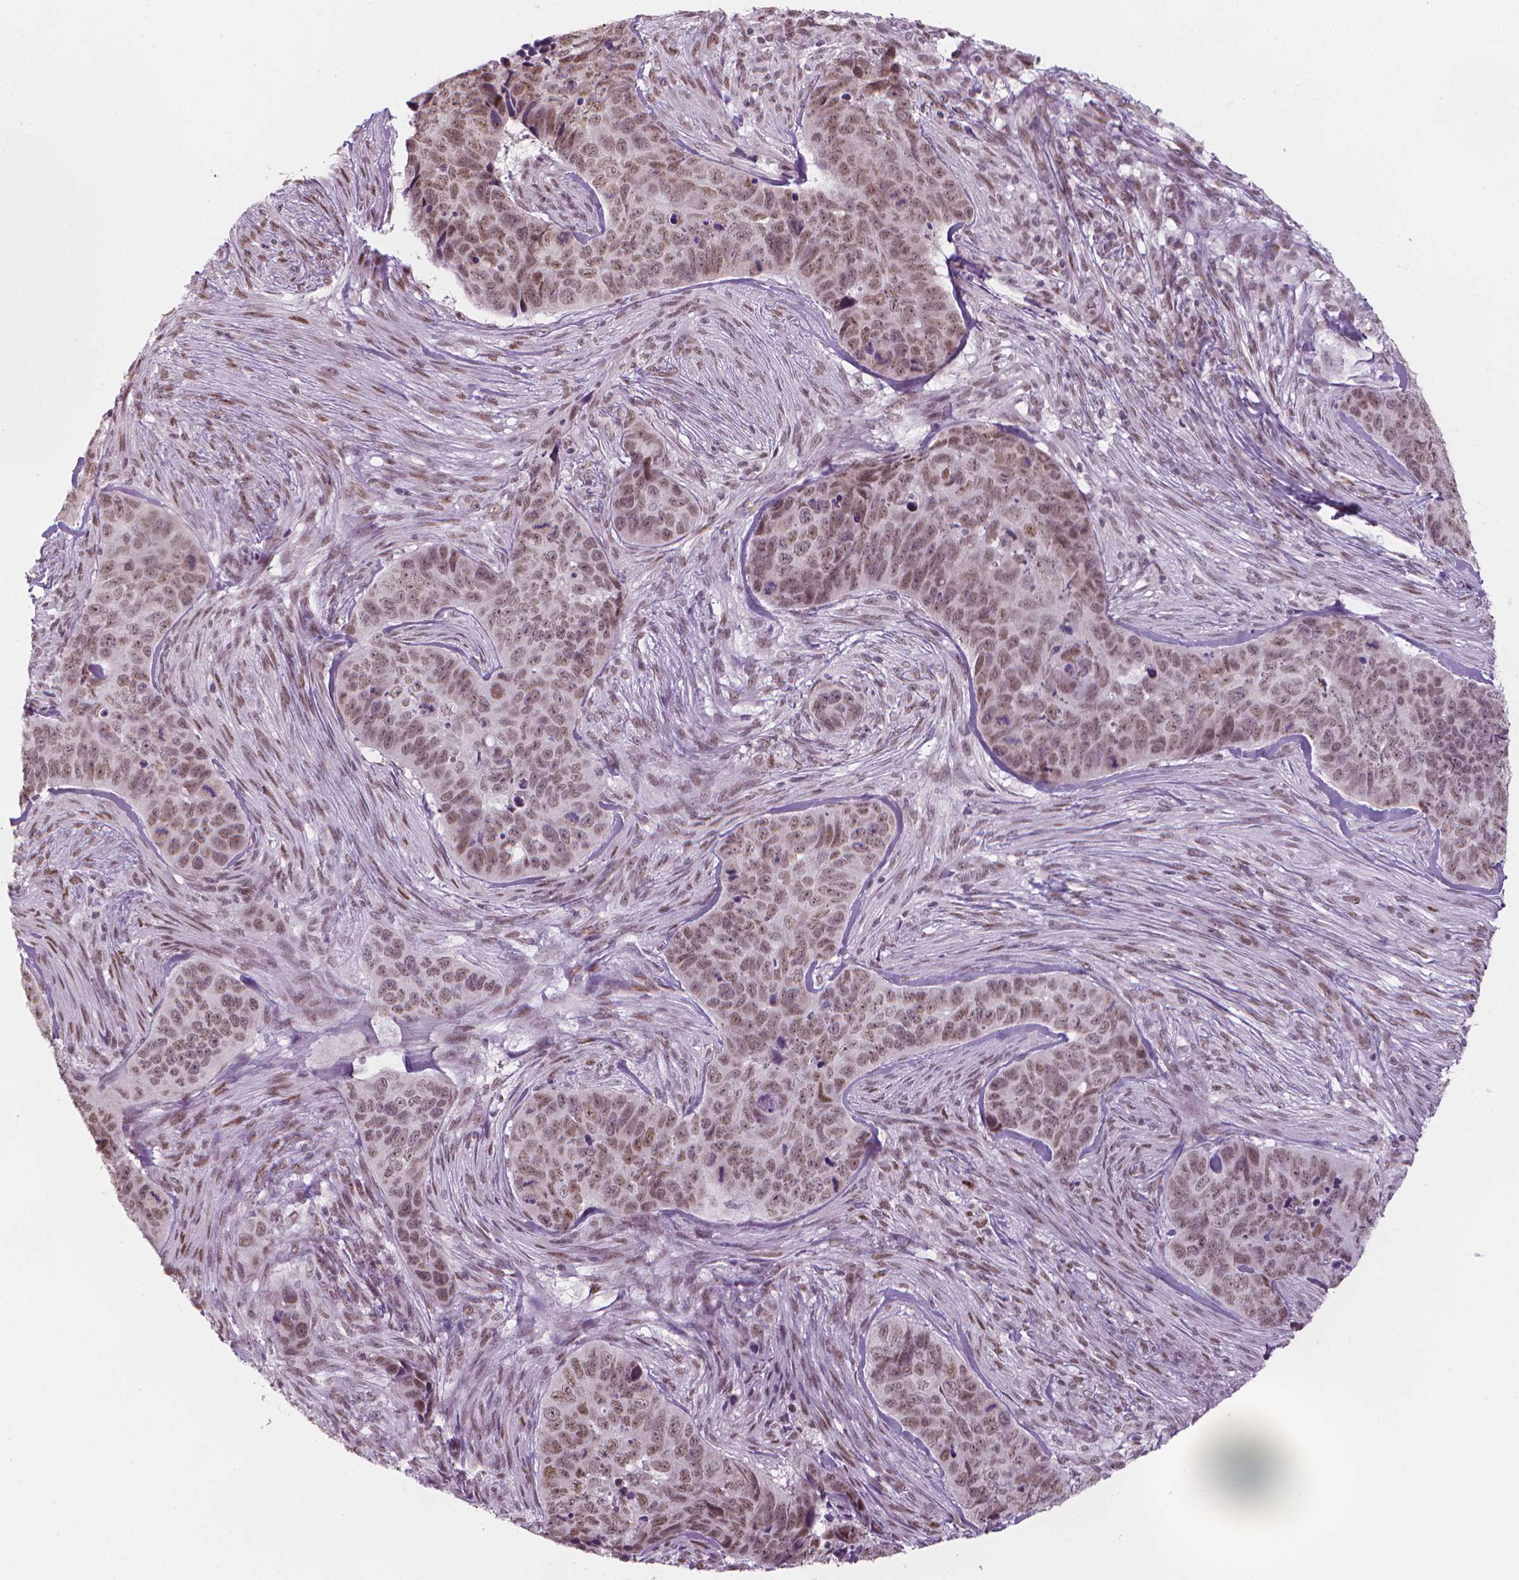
{"staining": {"intensity": "weak", "quantity": ">75%", "location": "nuclear"}, "tissue": "skin cancer", "cell_type": "Tumor cells", "image_type": "cancer", "snomed": [{"axis": "morphology", "description": "Basal cell carcinoma"}, {"axis": "topography", "description": "Skin"}], "caption": "Skin cancer stained for a protein exhibits weak nuclear positivity in tumor cells.", "gene": "CDKN1C", "patient": {"sex": "female", "age": 82}}